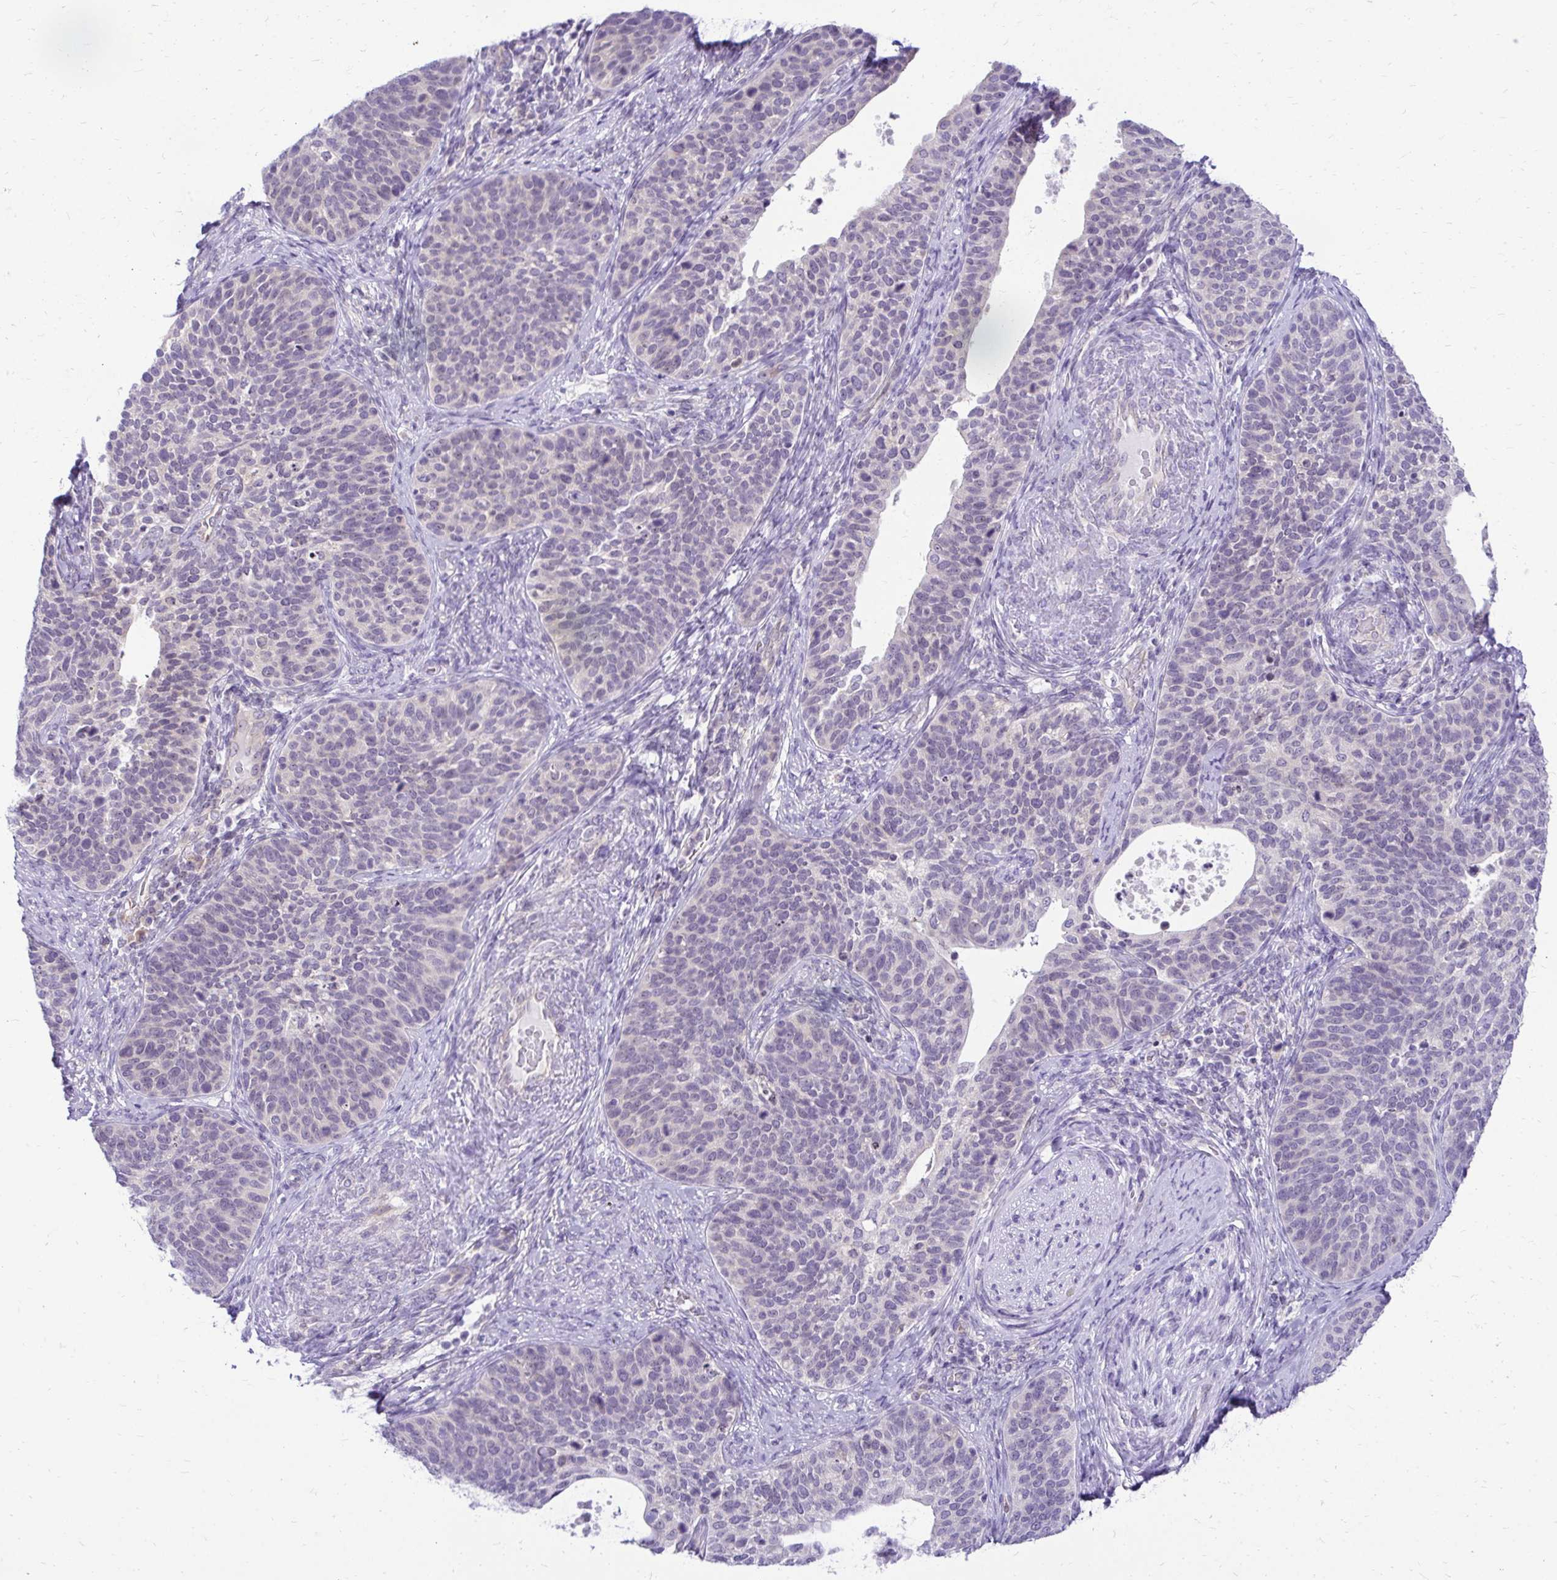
{"staining": {"intensity": "negative", "quantity": "none", "location": "none"}, "tissue": "cervical cancer", "cell_type": "Tumor cells", "image_type": "cancer", "snomed": [{"axis": "morphology", "description": "Squamous cell carcinoma, NOS"}, {"axis": "topography", "description": "Cervix"}], "caption": "High power microscopy micrograph of an immunohistochemistry photomicrograph of cervical cancer, revealing no significant expression in tumor cells. (DAB (3,3'-diaminobenzidine) immunohistochemistry (IHC), high magnification).", "gene": "NIFK", "patient": {"sex": "female", "age": 69}}